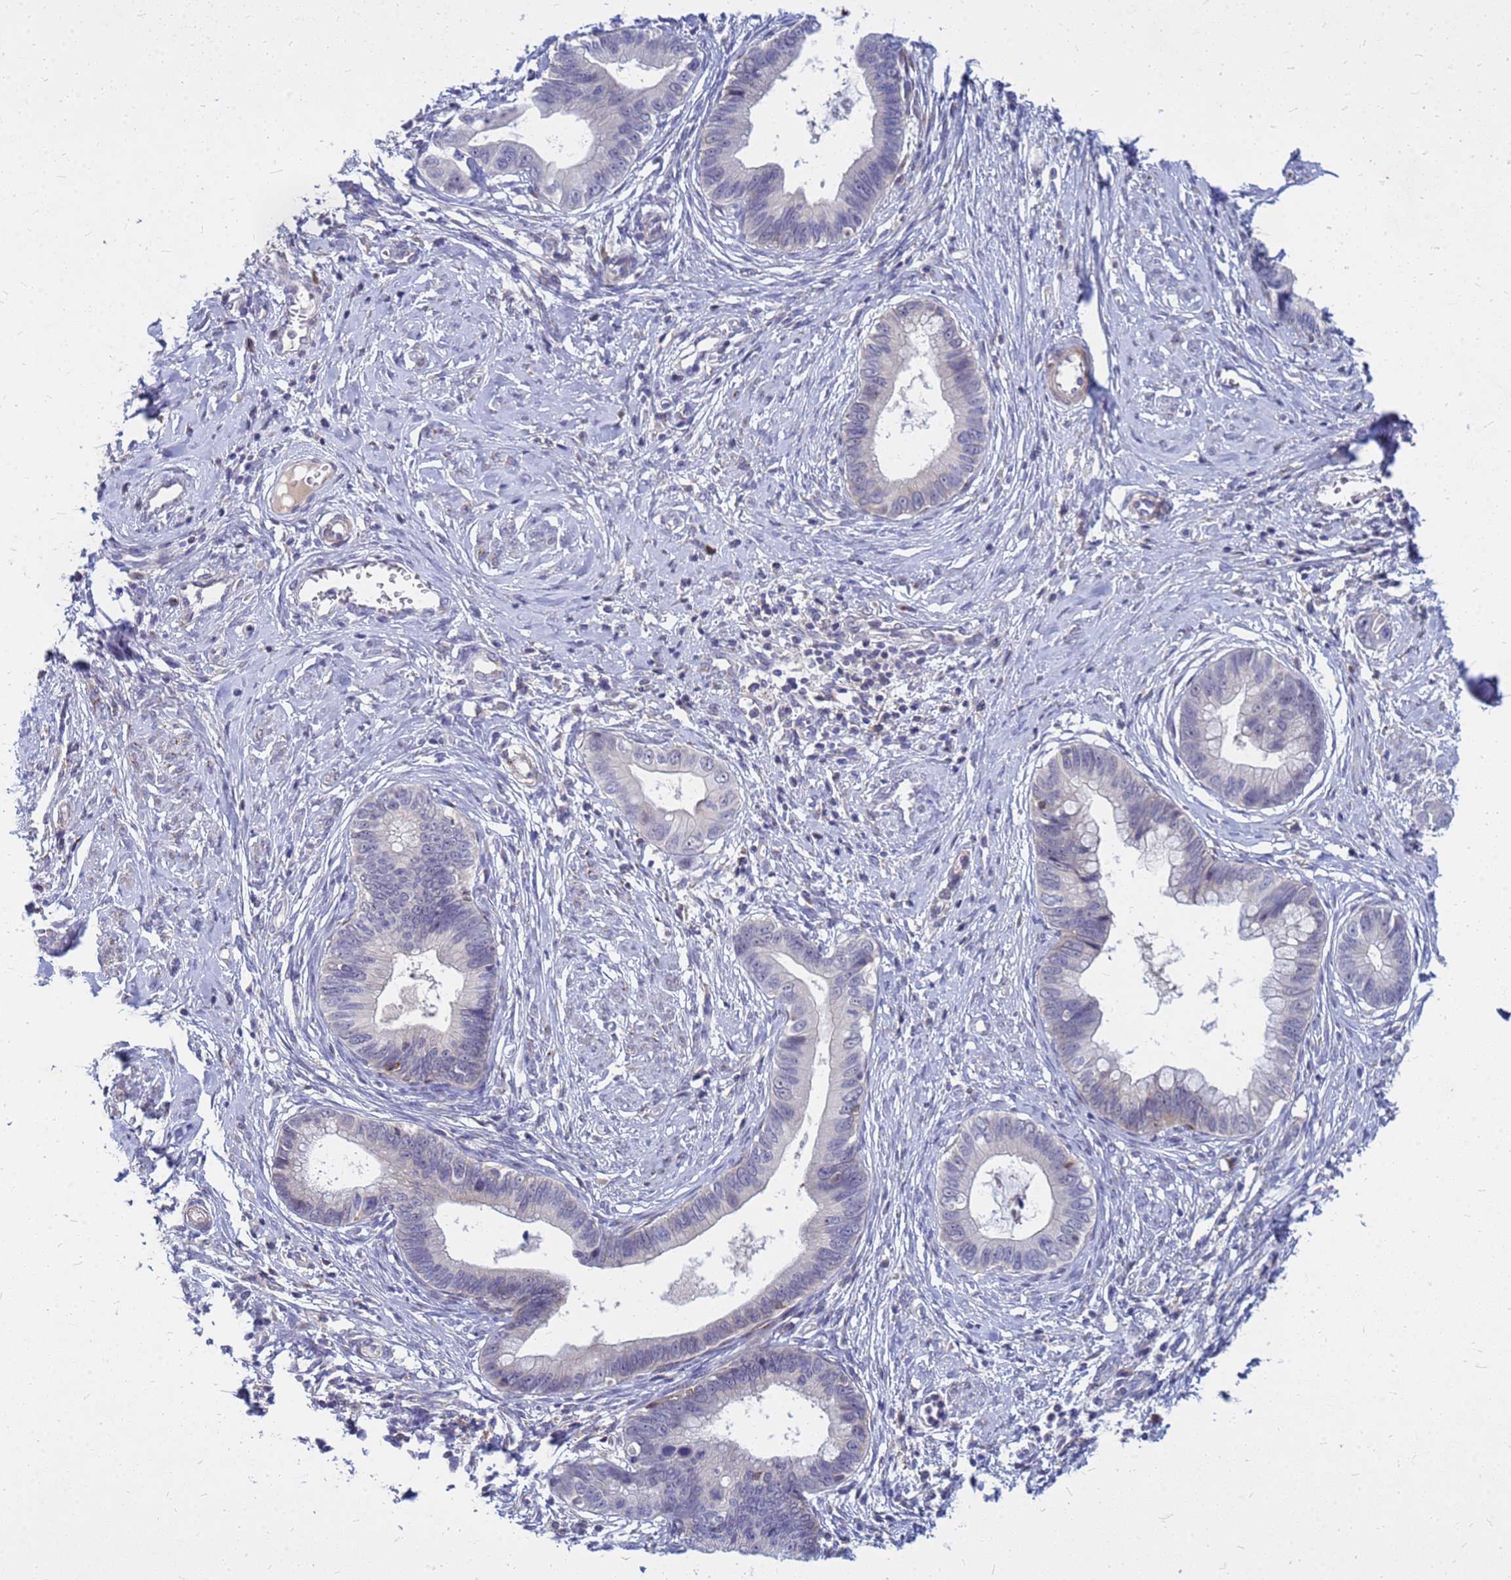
{"staining": {"intensity": "negative", "quantity": "none", "location": "none"}, "tissue": "cervical cancer", "cell_type": "Tumor cells", "image_type": "cancer", "snomed": [{"axis": "morphology", "description": "Adenocarcinoma, NOS"}, {"axis": "topography", "description": "Cervix"}], "caption": "There is no significant expression in tumor cells of cervical adenocarcinoma.", "gene": "SRGAP3", "patient": {"sex": "female", "age": 44}}